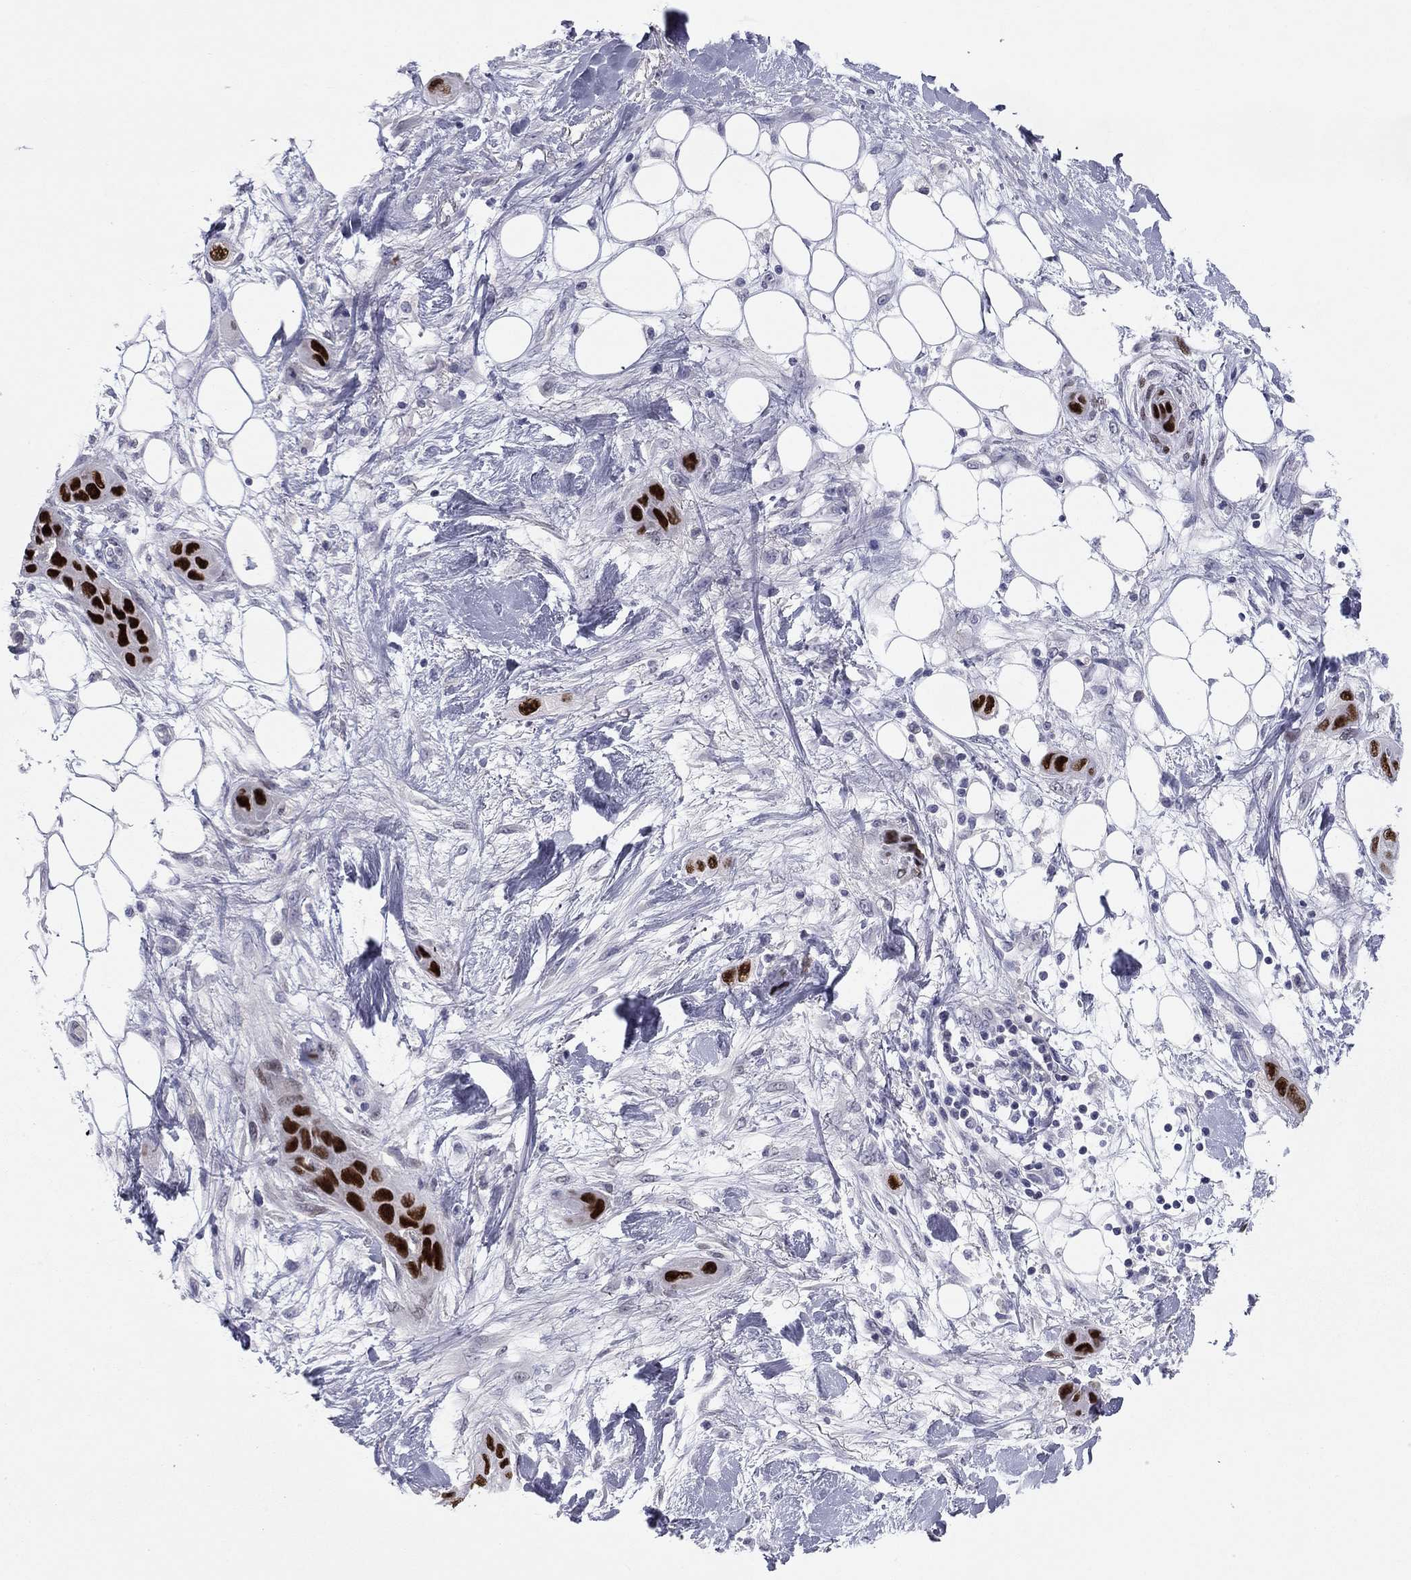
{"staining": {"intensity": "strong", "quantity": ">75%", "location": "nuclear"}, "tissue": "skin cancer", "cell_type": "Tumor cells", "image_type": "cancer", "snomed": [{"axis": "morphology", "description": "Squamous cell carcinoma, NOS"}, {"axis": "topography", "description": "Skin"}], "caption": "This is an image of immunohistochemistry (IHC) staining of skin squamous cell carcinoma, which shows strong positivity in the nuclear of tumor cells.", "gene": "TFAP2B", "patient": {"sex": "male", "age": 79}}